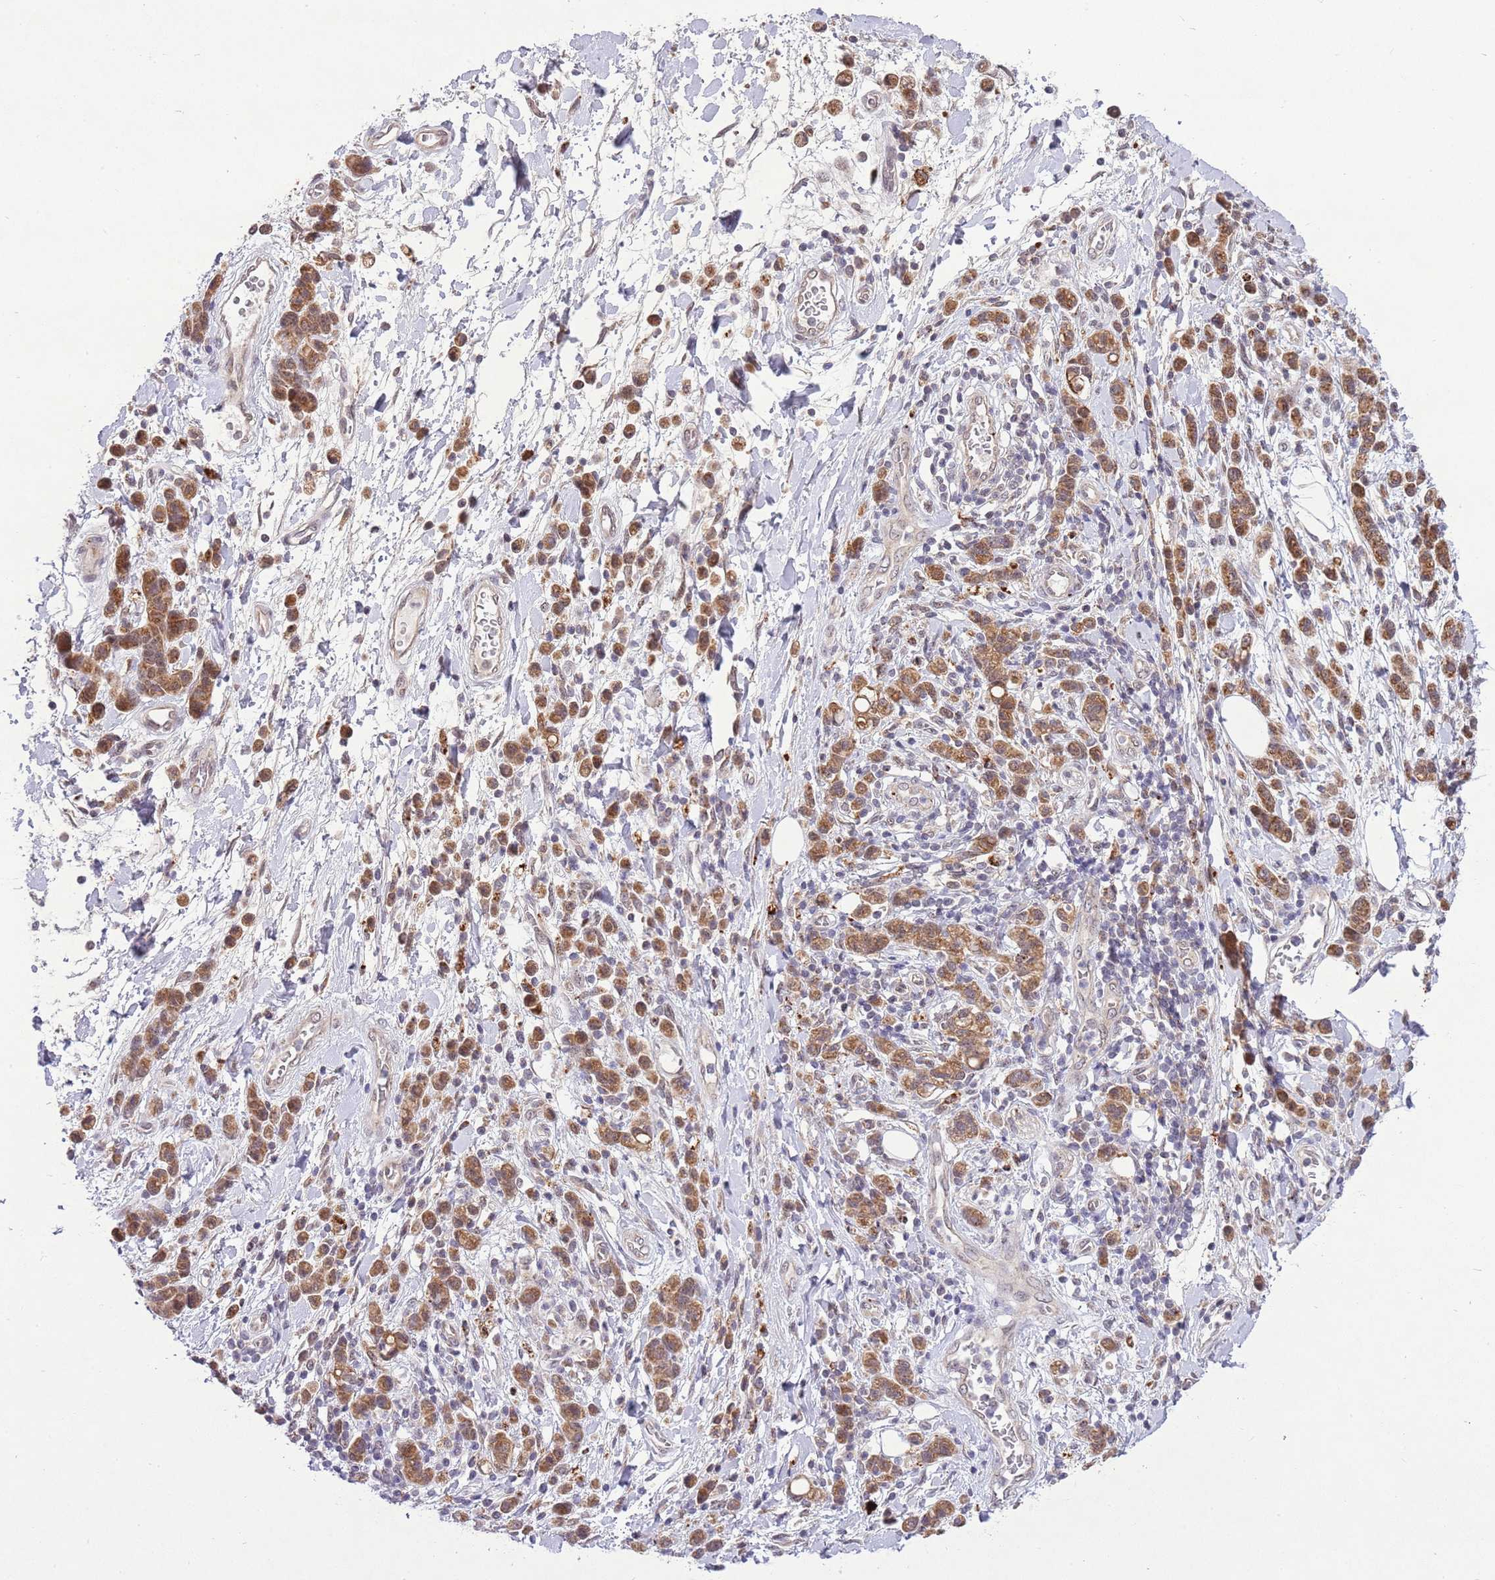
{"staining": {"intensity": "moderate", "quantity": ">75%", "location": "cytoplasmic/membranous"}, "tissue": "stomach cancer", "cell_type": "Tumor cells", "image_type": "cancer", "snomed": [{"axis": "morphology", "description": "Adenocarcinoma, NOS"}, {"axis": "topography", "description": "Stomach"}], "caption": "IHC of human stomach cancer (adenocarcinoma) displays medium levels of moderate cytoplasmic/membranous staining in approximately >75% of tumor cells. The protein is stained brown, and the nuclei are stained in blue (DAB IHC with brightfield microscopy, high magnification).", "gene": "TRIM27", "patient": {"sex": "male", "age": 77}}